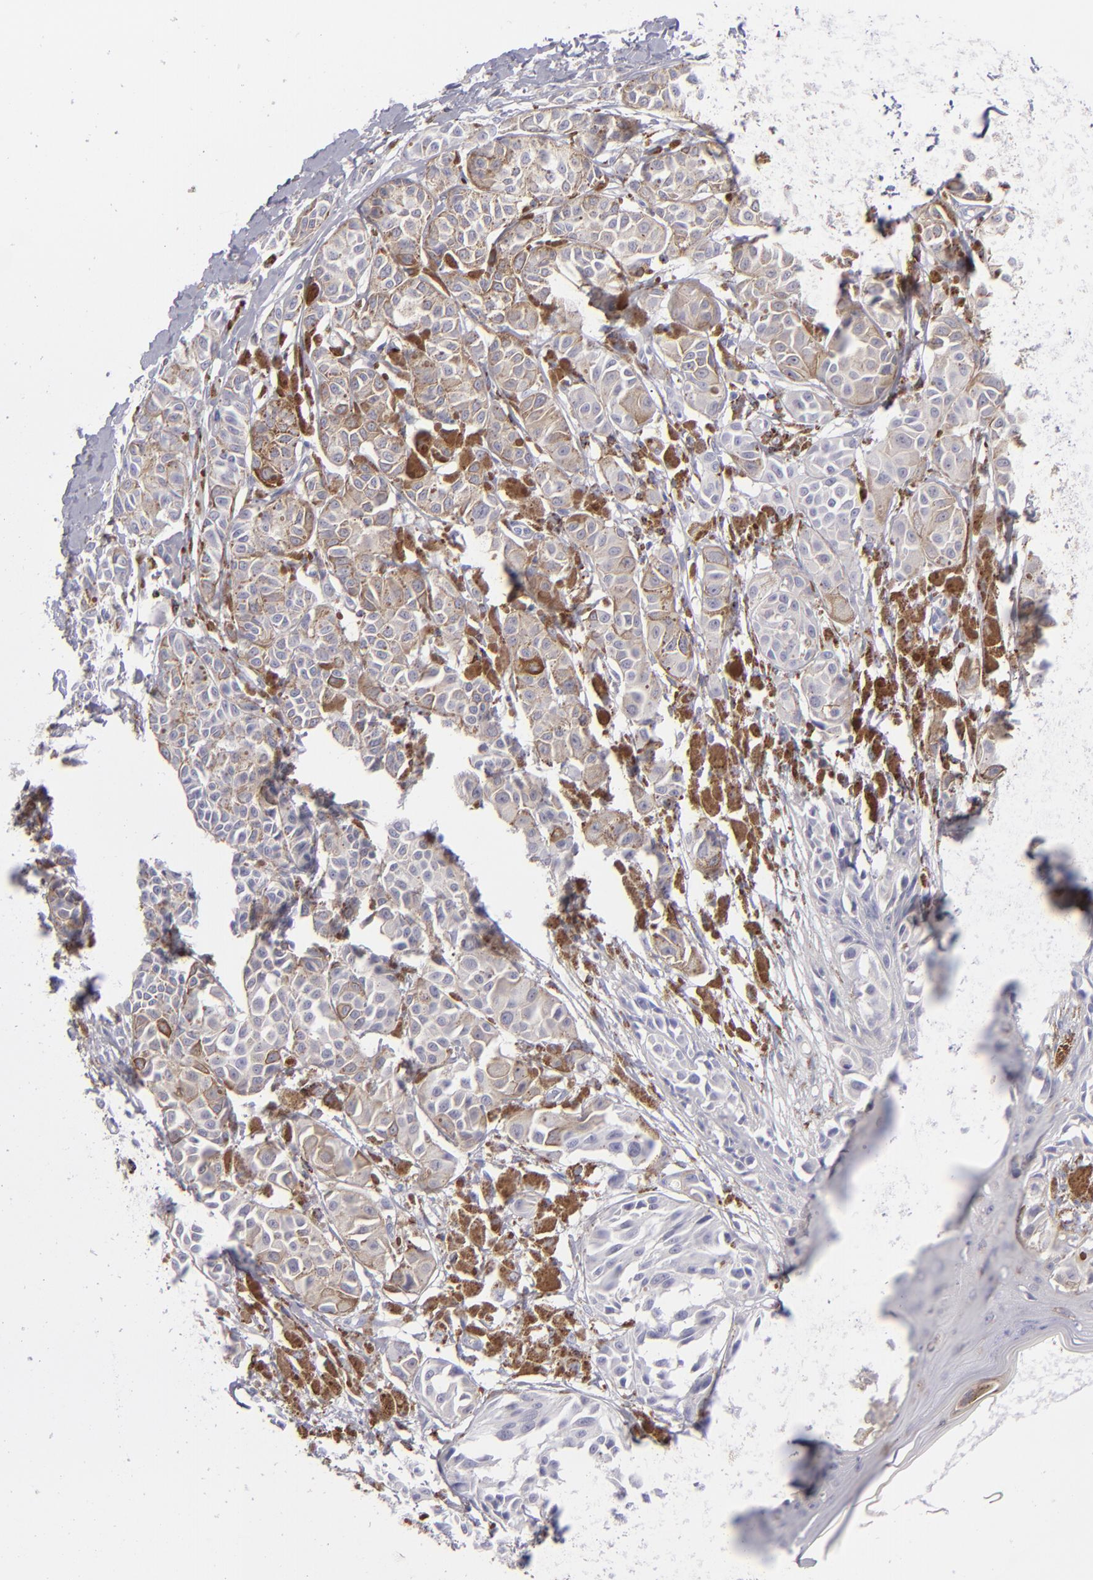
{"staining": {"intensity": "weak", "quantity": "25%-75%", "location": "cytoplasmic/membranous"}, "tissue": "melanoma", "cell_type": "Tumor cells", "image_type": "cancer", "snomed": [{"axis": "morphology", "description": "Malignant melanoma, NOS"}, {"axis": "topography", "description": "Skin"}], "caption": "This is a photomicrograph of immunohistochemistry staining of malignant melanoma, which shows weak positivity in the cytoplasmic/membranous of tumor cells.", "gene": "CD2", "patient": {"sex": "male", "age": 76}}